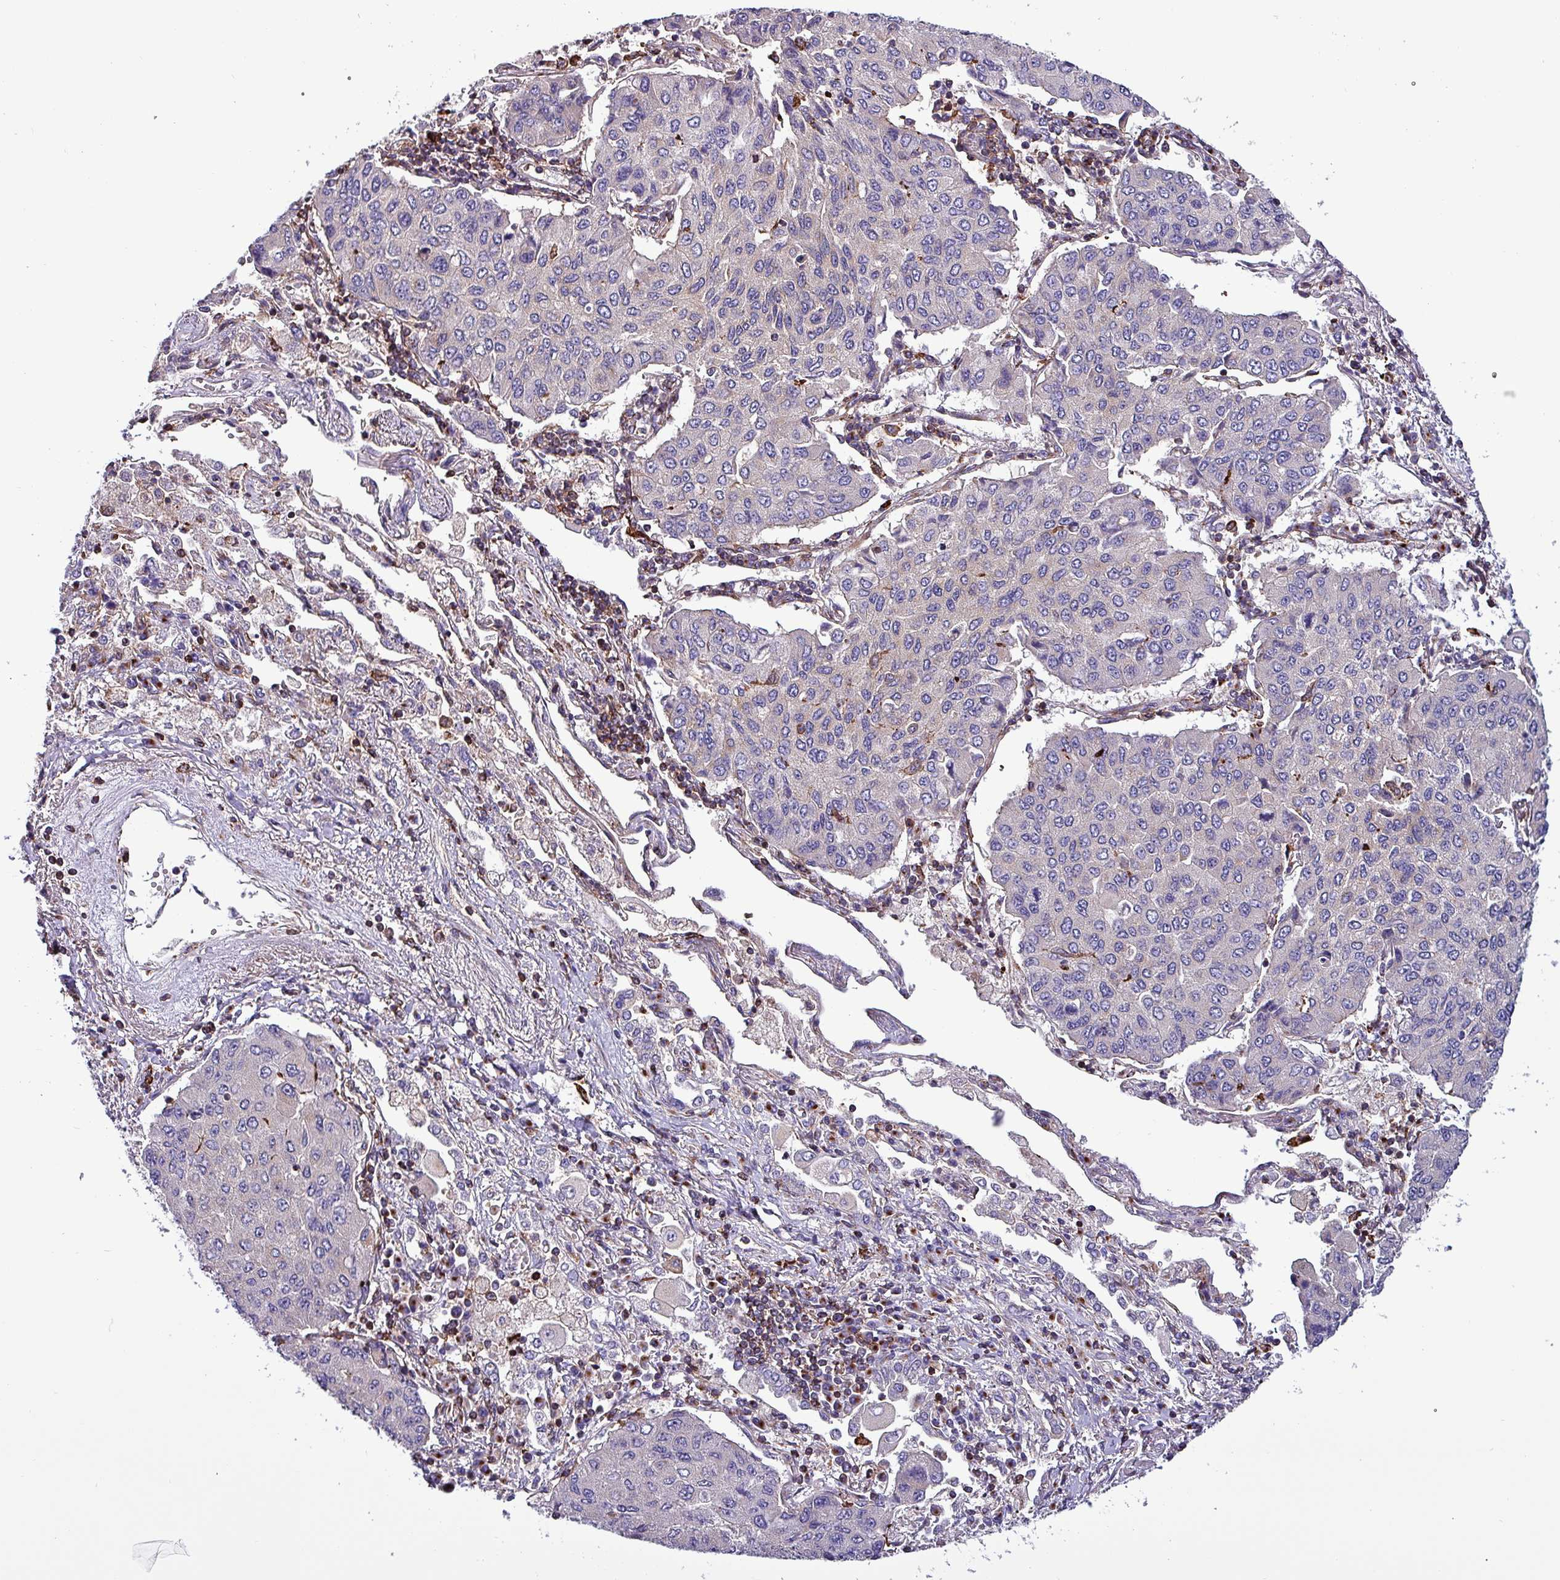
{"staining": {"intensity": "negative", "quantity": "none", "location": "none"}, "tissue": "lung cancer", "cell_type": "Tumor cells", "image_type": "cancer", "snomed": [{"axis": "morphology", "description": "Squamous cell carcinoma, NOS"}, {"axis": "topography", "description": "Lung"}], "caption": "Photomicrograph shows no significant protein positivity in tumor cells of lung cancer (squamous cell carcinoma).", "gene": "VAMP4", "patient": {"sex": "male", "age": 74}}